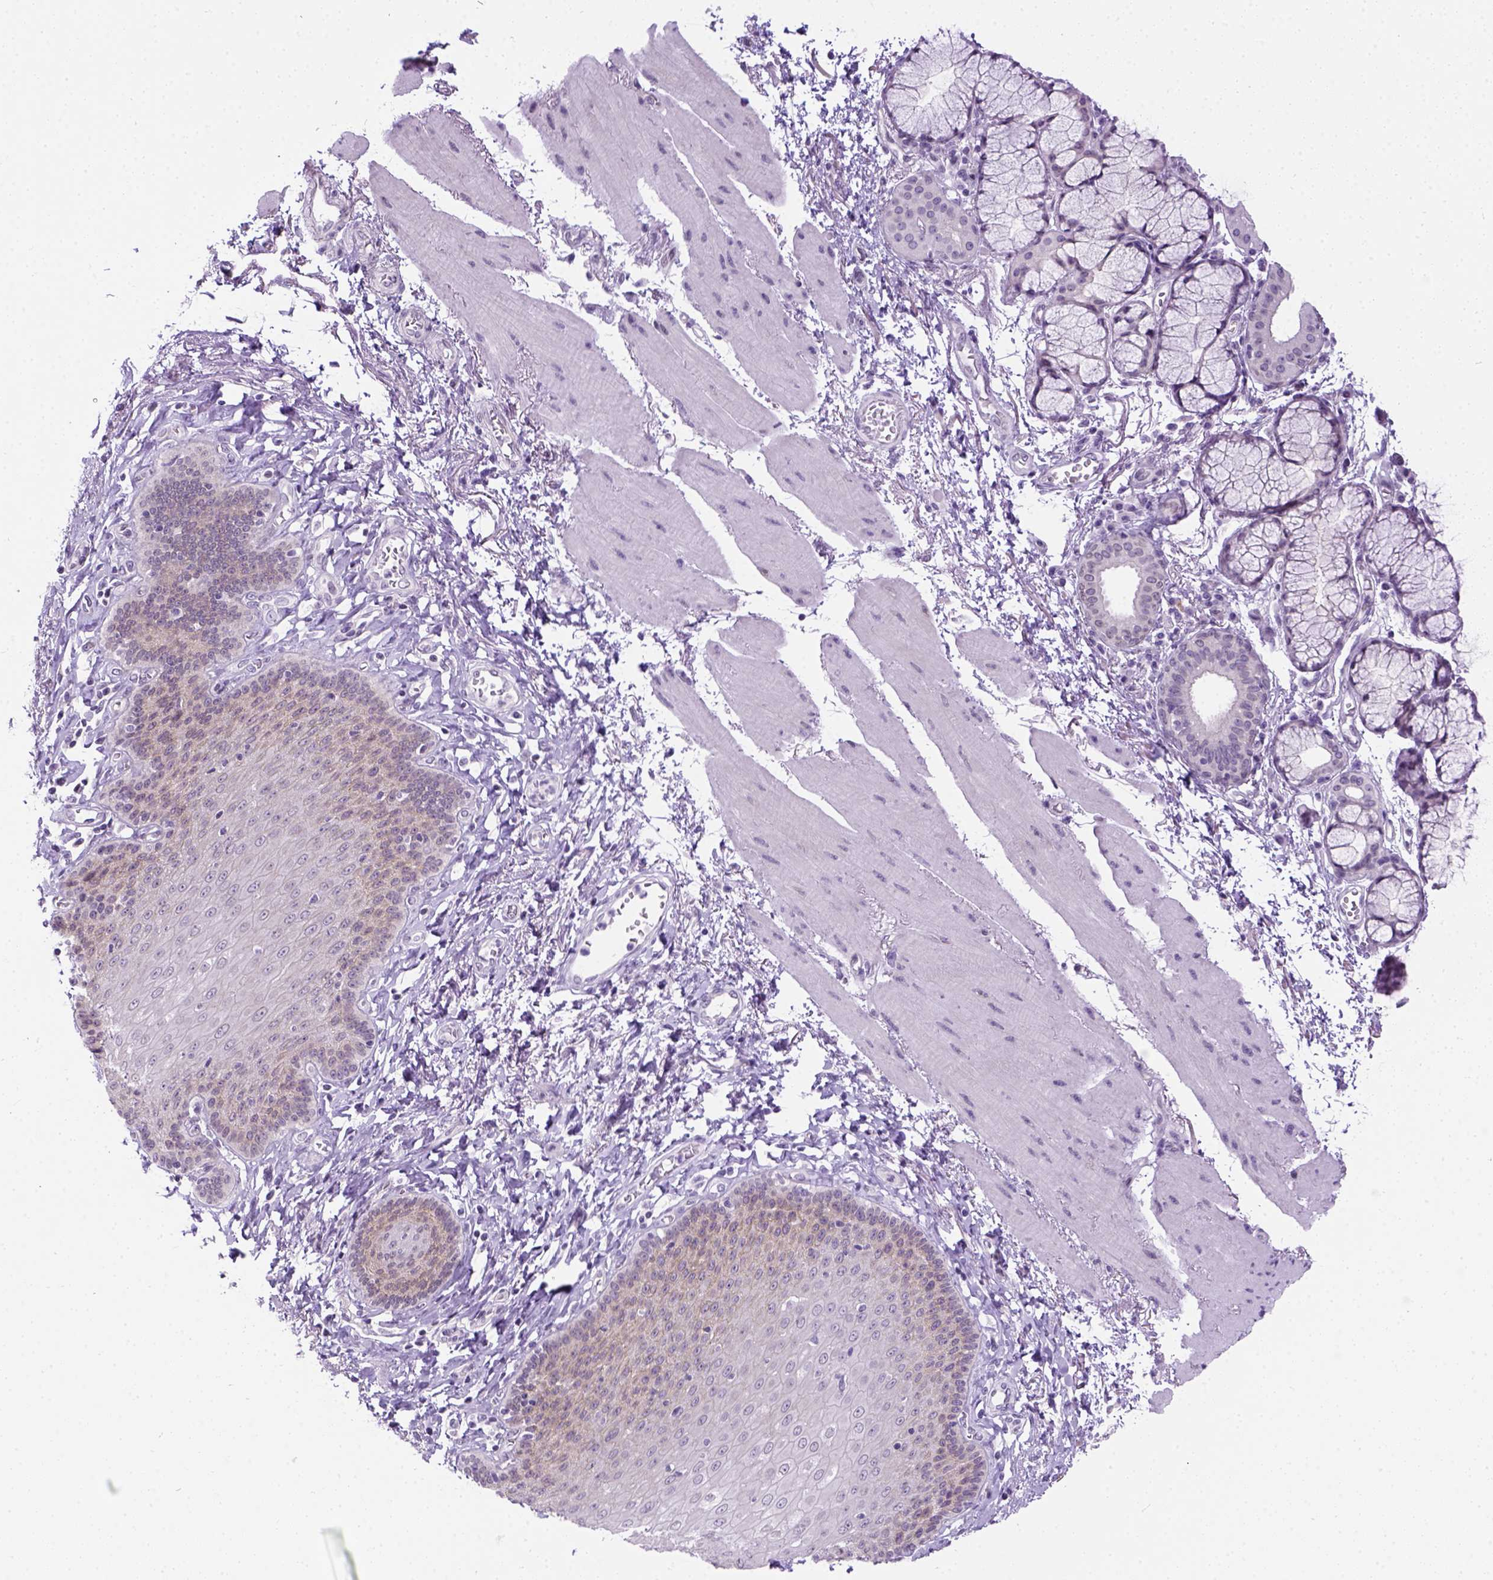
{"staining": {"intensity": "weak", "quantity": "<25%", "location": "cytoplasmic/membranous"}, "tissue": "esophagus", "cell_type": "Squamous epithelial cells", "image_type": "normal", "snomed": [{"axis": "morphology", "description": "Normal tissue, NOS"}, {"axis": "topography", "description": "Esophagus"}], "caption": "Immunohistochemistry photomicrograph of benign esophagus stained for a protein (brown), which reveals no positivity in squamous epithelial cells.", "gene": "FAM184B", "patient": {"sex": "female", "age": 81}}